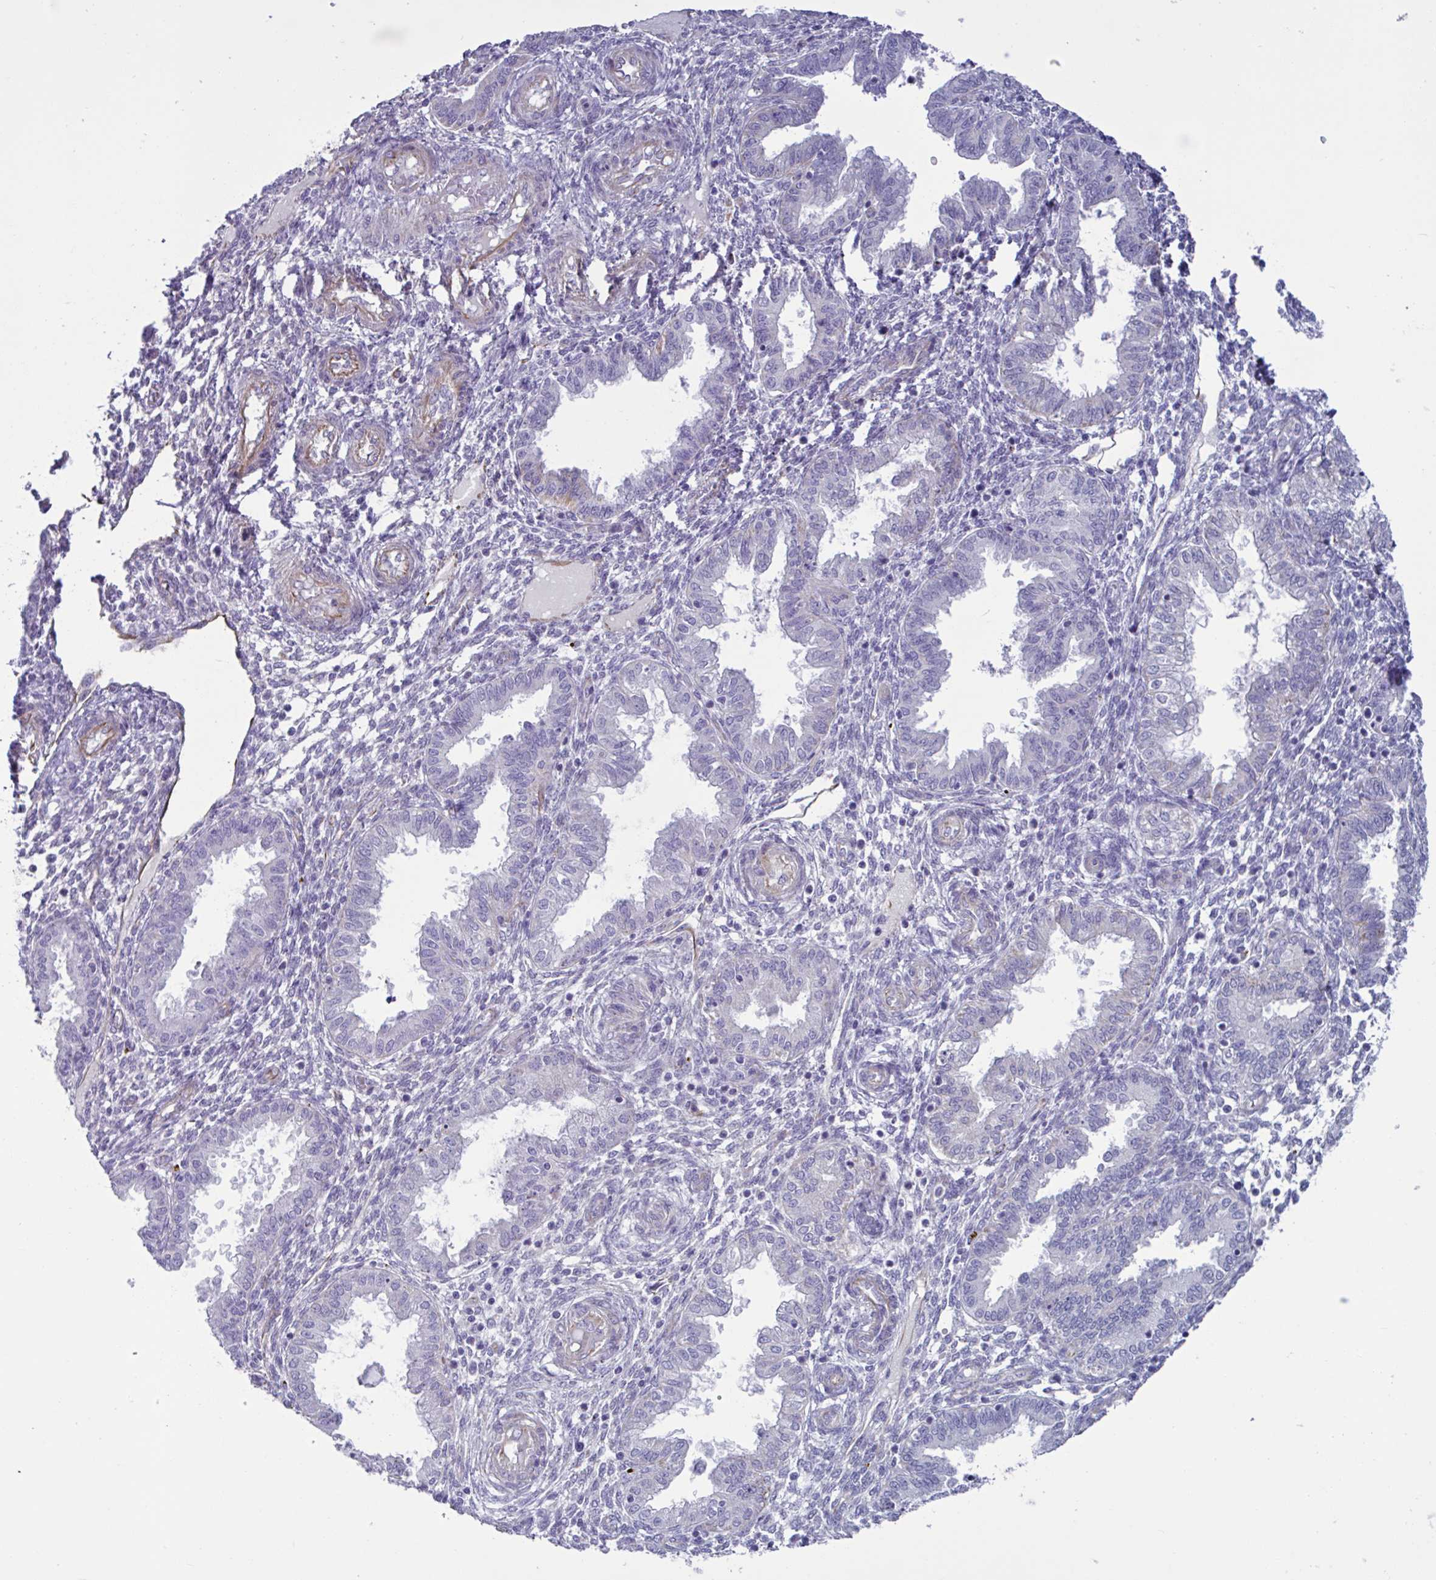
{"staining": {"intensity": "negative", "quantity": "none", "location": "none"}, "tissue": "endometrium", "cell_type": "Cells in endometrial stroma", "image_type": "normal", "snomed": [{"axis": "morphology", "description": "Normal tissue, NOS"}, {"axis": "topography", "description": "Endometrium"}], "caption": "Histopathology image shows no significant protein staining in cells in endometrial stroma of normal endometrium. Brightfield microscopy of immunohistochemistry stained with DAB (3,3'-diaminobenzidine) (brown) and hematoxylin (blue), captured at high magnification.", "gene": "TMEM86B", "patient": {"sex": "female", "age": 33}}